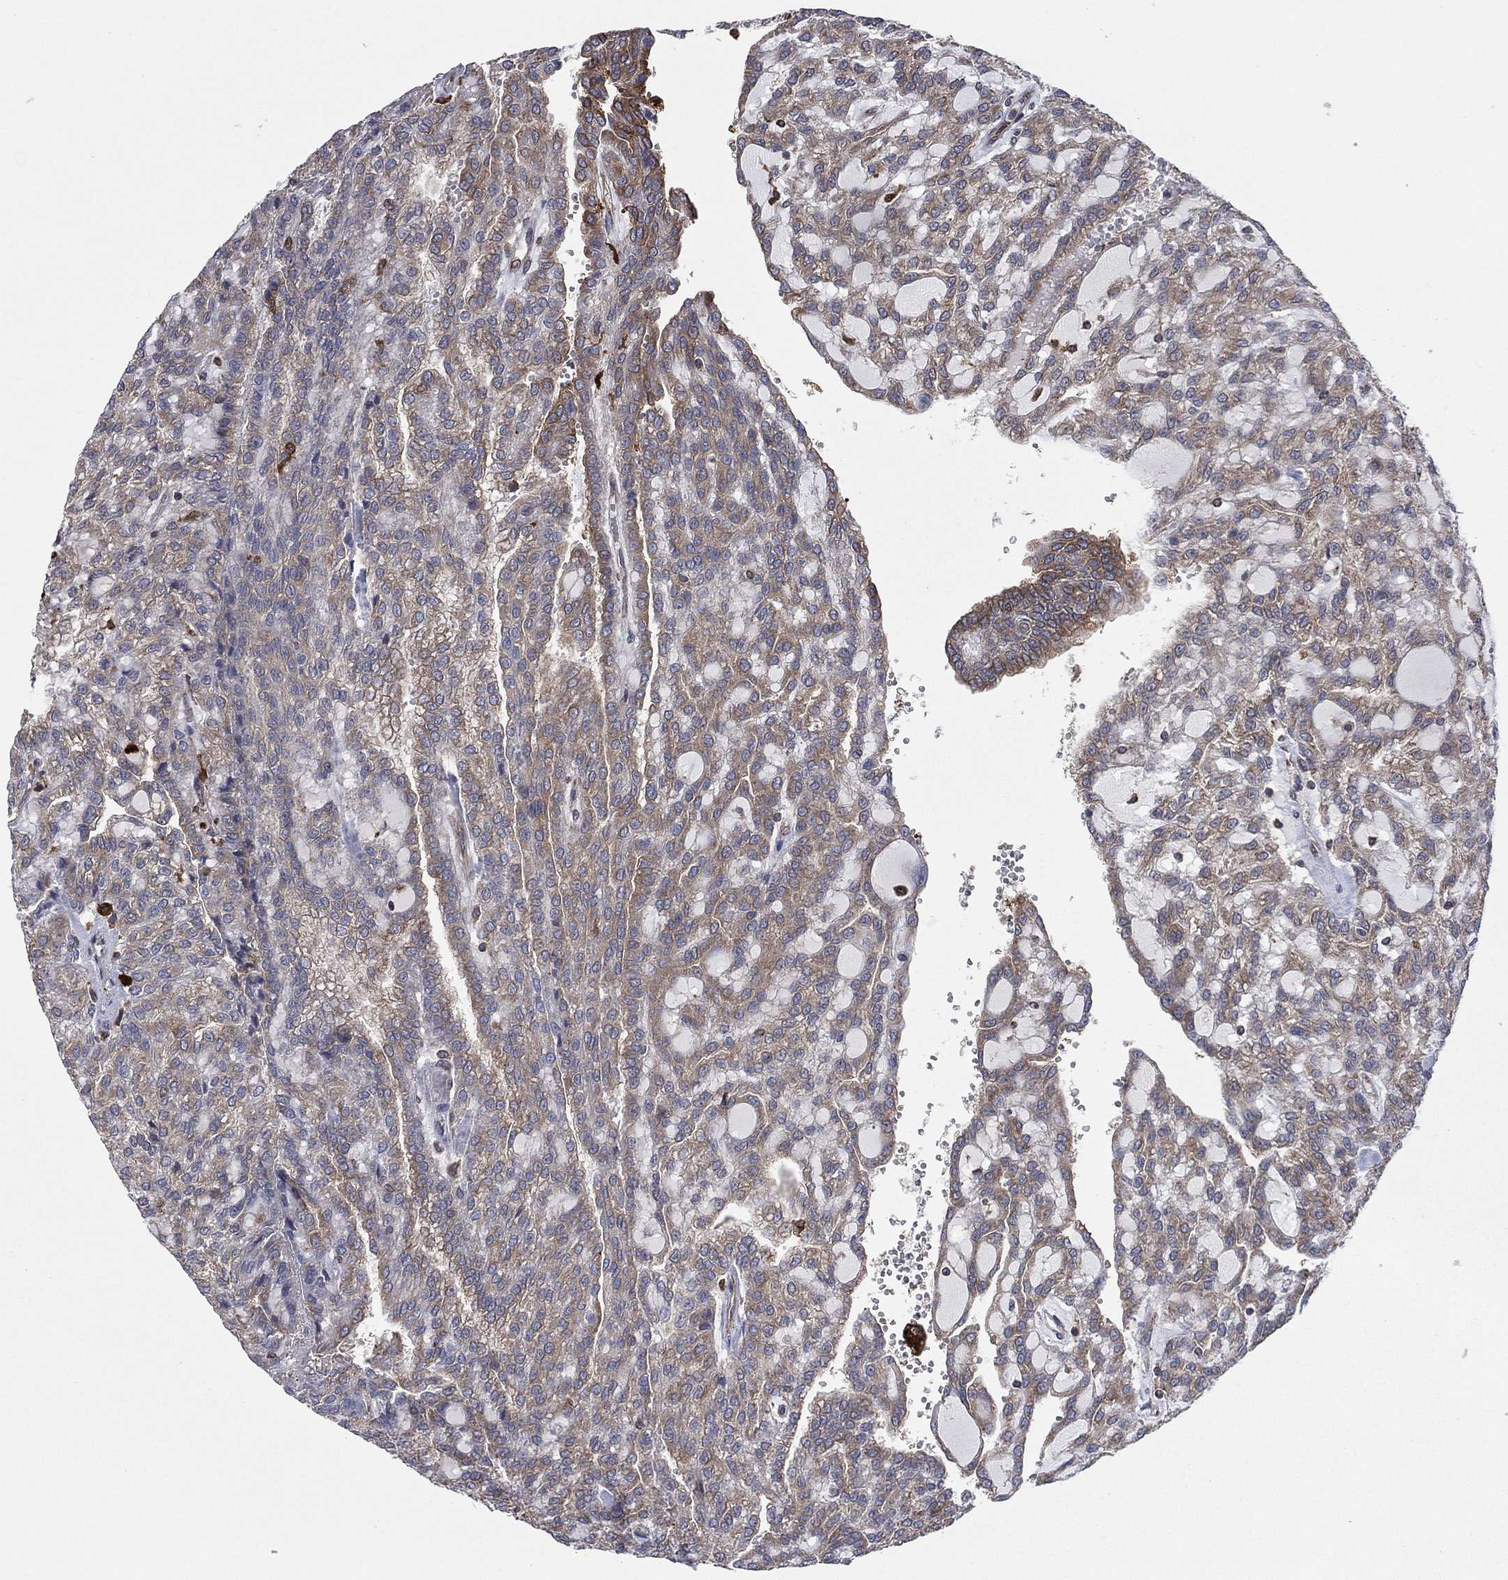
{"staining": {"intensity": "moderate", "quantity": "25%-75%", "location": "cytoplasmic/membranous"}, "tissue": "renal cancer", "cell_type": "Tumor cells", "image_type": "cancer", "snomed": [{"axis": "morphology", "description": "Adenocarcinoma, NOS"}, {"axis": "topography", "description": "Kidney"}], "caption": "Renal adenocarcinoma tissue demonstrates moderate cytoplasmic/membranous expression in approximately 25%-75% of tumor cells Ihc stains the protein in brown and the nuclei are stained blue.", "gene": "C2orf76", "patient": {"sex": "male", "age": 63}}